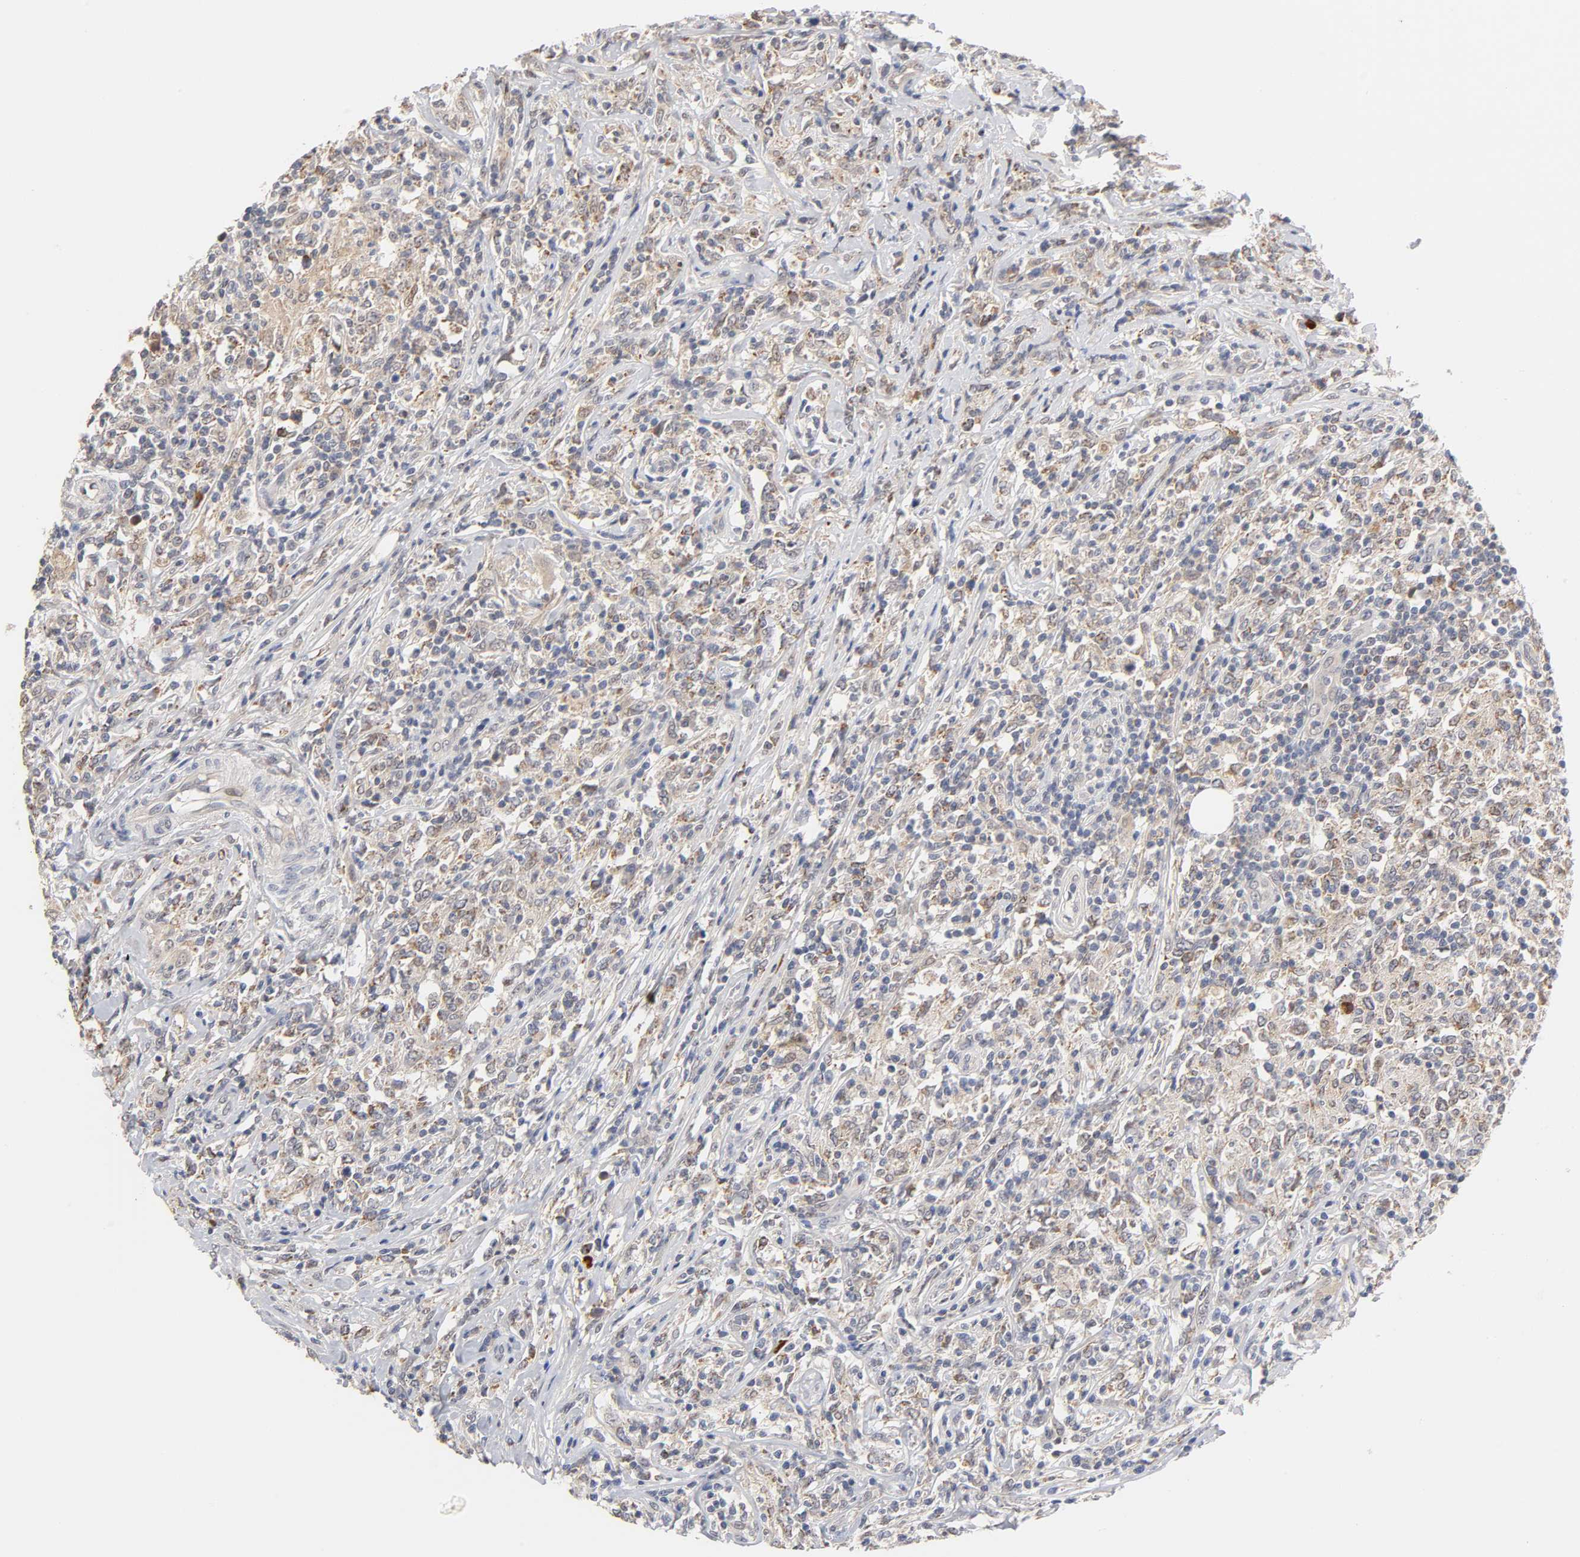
{"staining": {"intensity": "moderate", "quantity": ">75%", "location": "cytoplasmic/membranous"}, "tissue": "lymphoma", "cell_type": "Tumor cells", "image_type": "cancer", "snomed": [{"axis": "morphology", "description": "Malignant lymphoma, non-Hodgkin's type, High grade"}, {"axis": "topography", "description": "Lymph node"}], "caption": "IHC micrograph of human malignant lymphoma, non-Hodgkin's type (high-grade) stained for a protein (brown), which exhibits medium levels of moderate cytoplasmic/membranous positivity in about >75% of tumor cells.", "gene": "GSTZ1", "patient": {"sex": "female", "age": 84}}